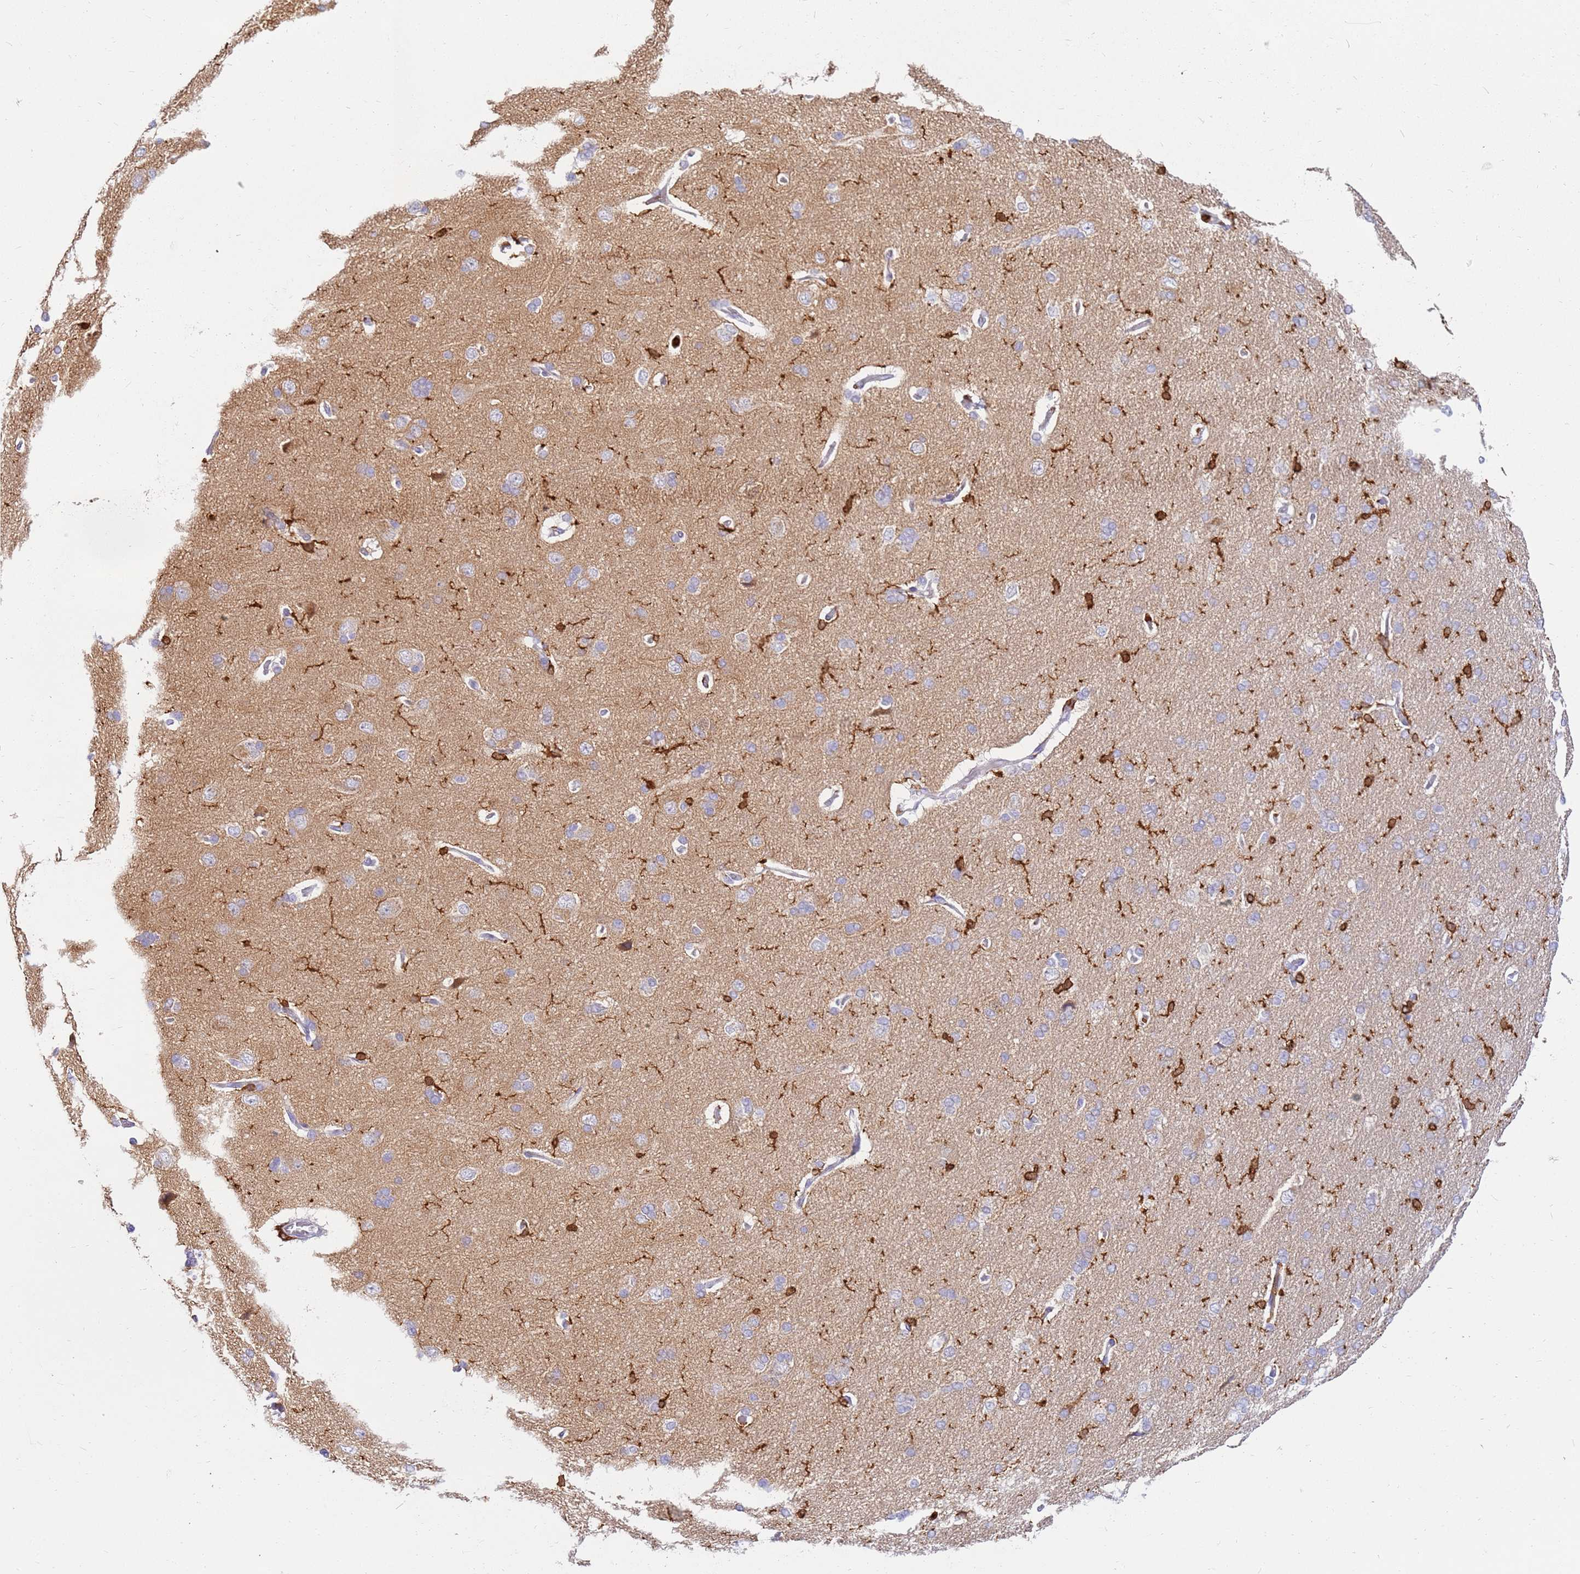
{"staining": {"intensity": "negative", "quantity": "none", "location": "none"}, "tissue": "cerebral cortex", "cell_type": "Endothelial cells", "image_type": "normal", "snomed": [{"axis": "morphology", "description": "Normal tissue, NOS"}, {"axis": "topography", "description": "Cerebral cortex"}], "caption": "This is an immunohistochemistry (IHC) photomicrograph of benign cerebral cortex. There is no expression in endothelial cells.", "gene": "CORO1A", "patient": {"sex": "male", "age": 62}}